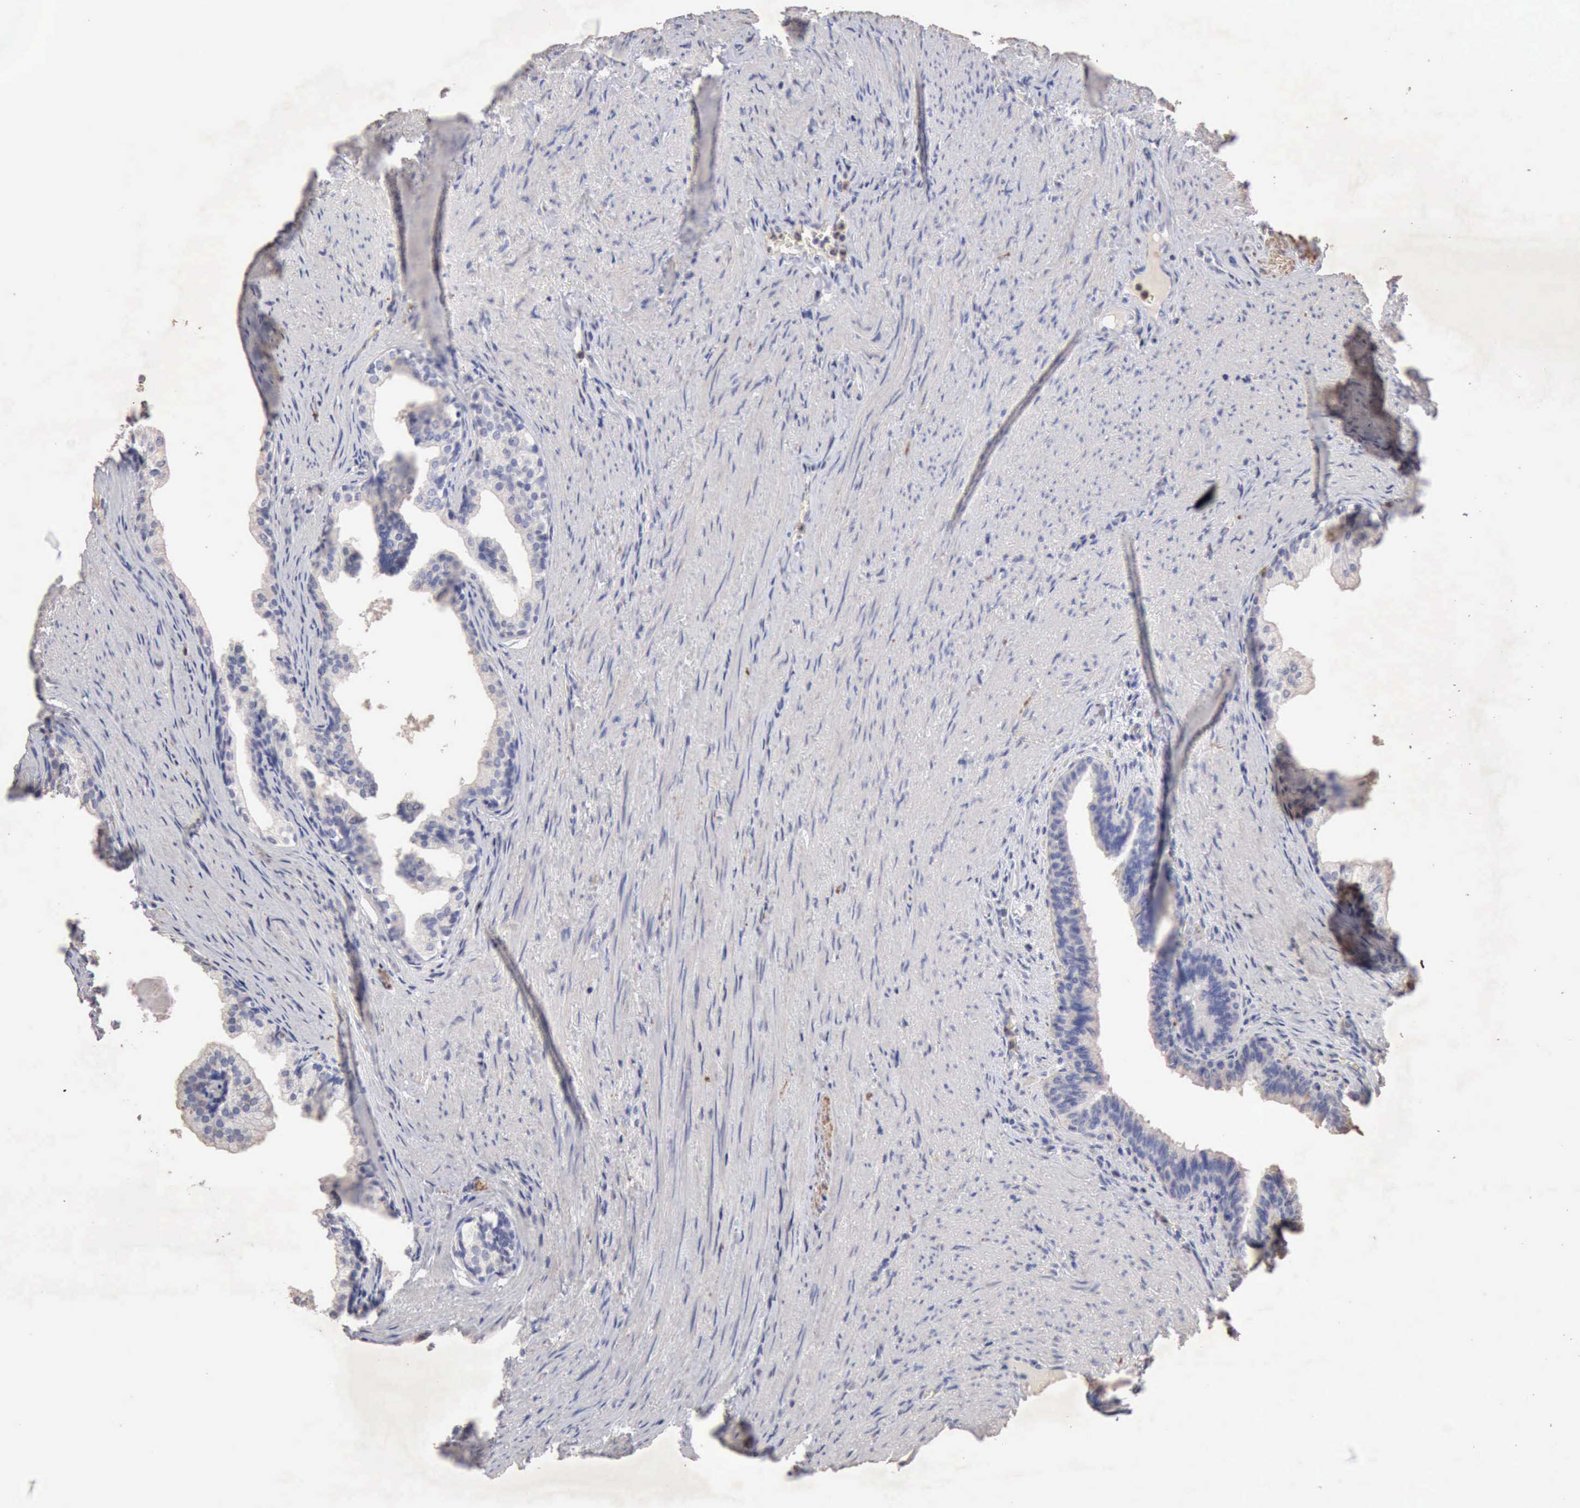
{"staining": {"intensity": "negative", "quantity": "none", "location": "none"}, "tissue": "prostate cancer", "cell_type": "Tumor cells", "image_type": "cancer", "snomed": [{"axis": "morphology", "description": "Adenocarcinoma, Medium grade"}, {"axis": "topography", "description": "Prostate"}], "caption": "Histopathology image shows no significant protein expression in tumor cells of prostate medium-grade adenocarcinoma. (Stains: DAB (3,3'-diaminobenzidine) IHC with hematoxylin counter stain, Microscopy: brightfield microscopy at high magnification).", "gene": "KRT6B", "patient": {"sex": "male", "age": 60}}